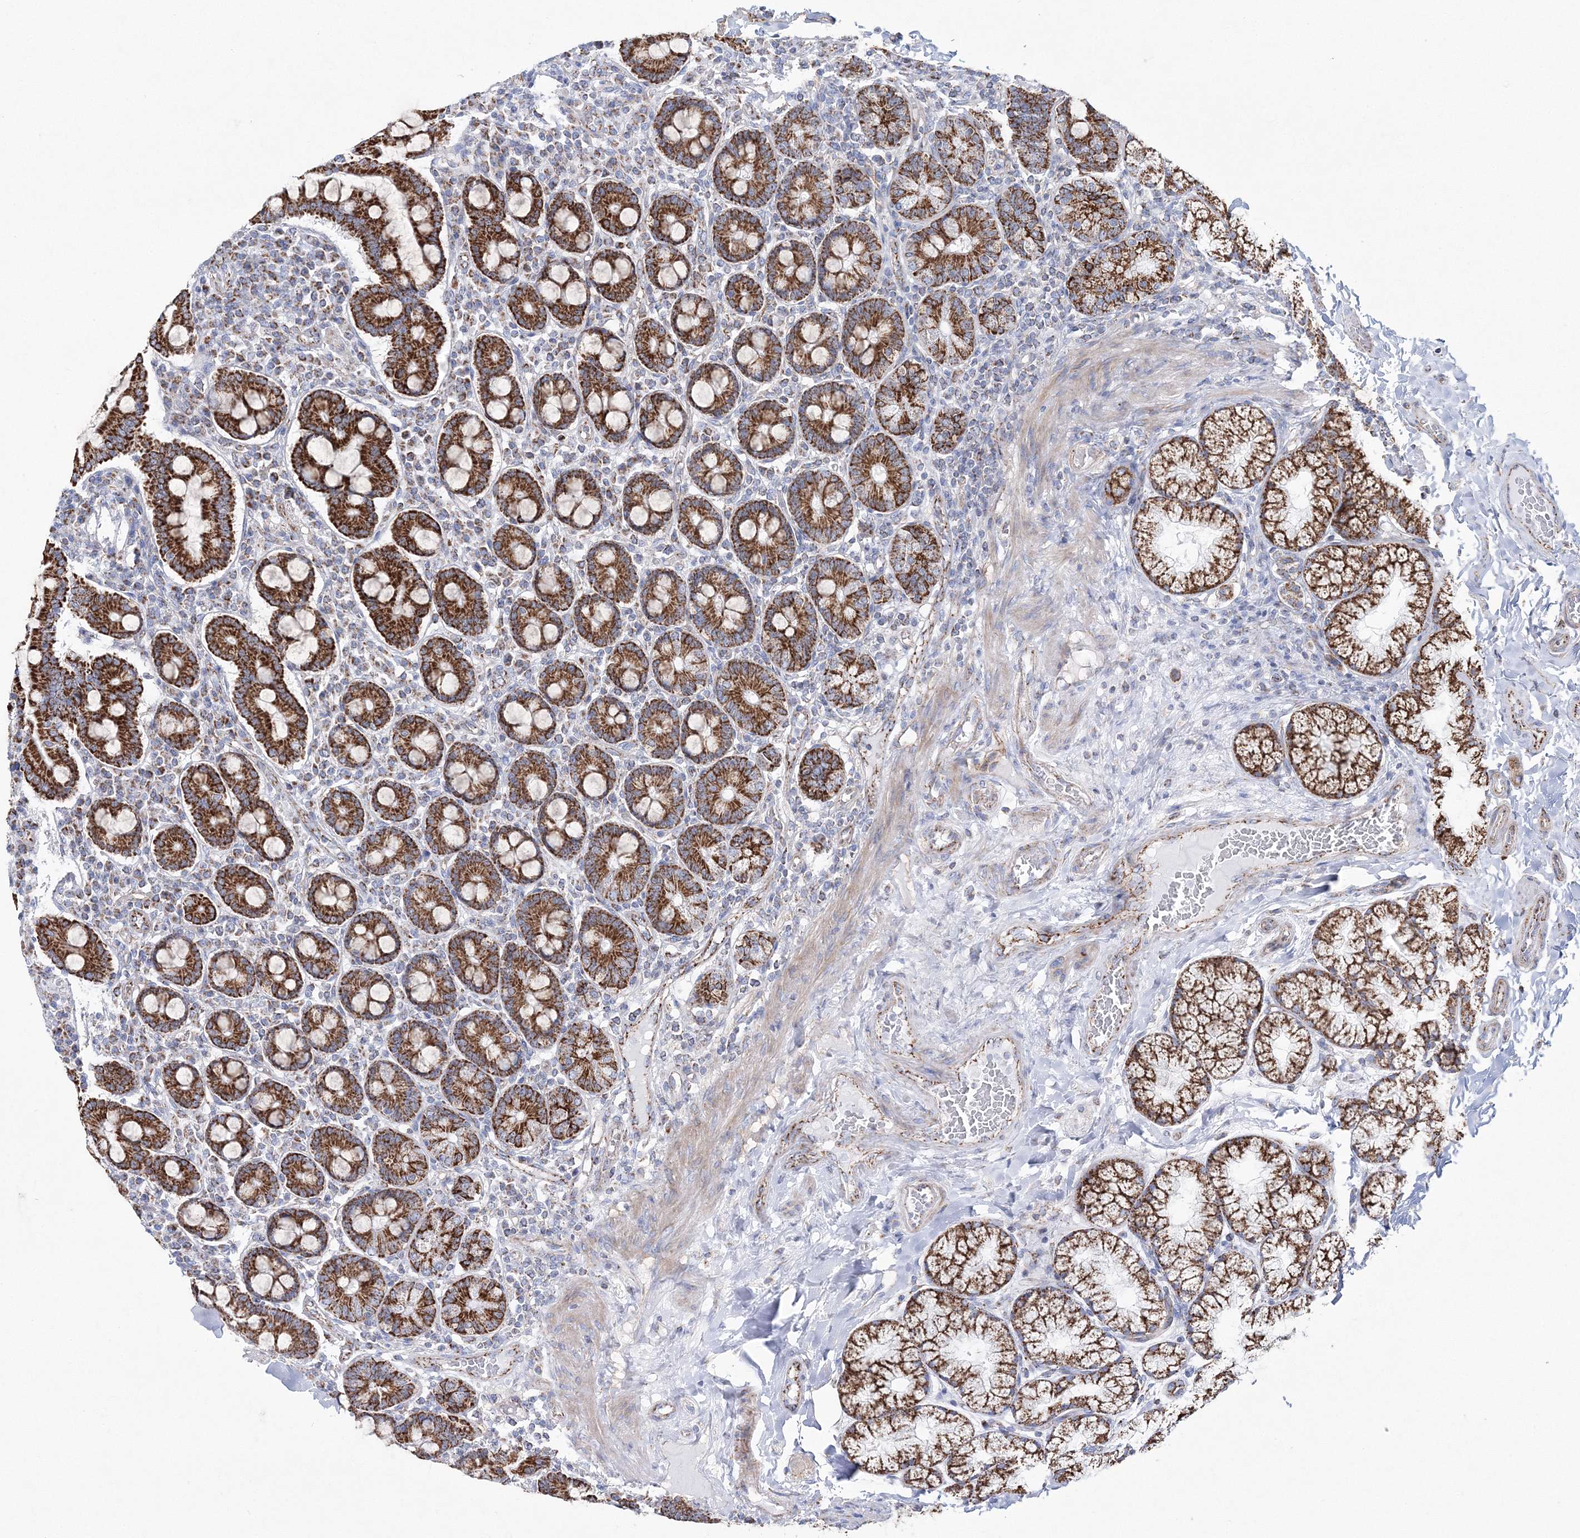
{"staining": {"intensity": "strong", "quantity": ">75%", "location": "cytoplasmic/membranous"}, "tissue": "duodenum", "cell_type": "Glandular cells", "image_type": "normal", "snomed": [{"axis": "morphology", "description": "Normal tissue, NOS"}, {"axis": "topography", "description": "Duodenum"}], "caption": "High-power microscopy captured an IHC image of normal duodenum, revealing strong cytoplasmic/membranous expression in about >75% of glandular cells. Immunohistochemistry stains the protein in brown and the nuclei are stained blue.", "gene": "HIBCH", "patient": {"sex": "male", "age": 50}}